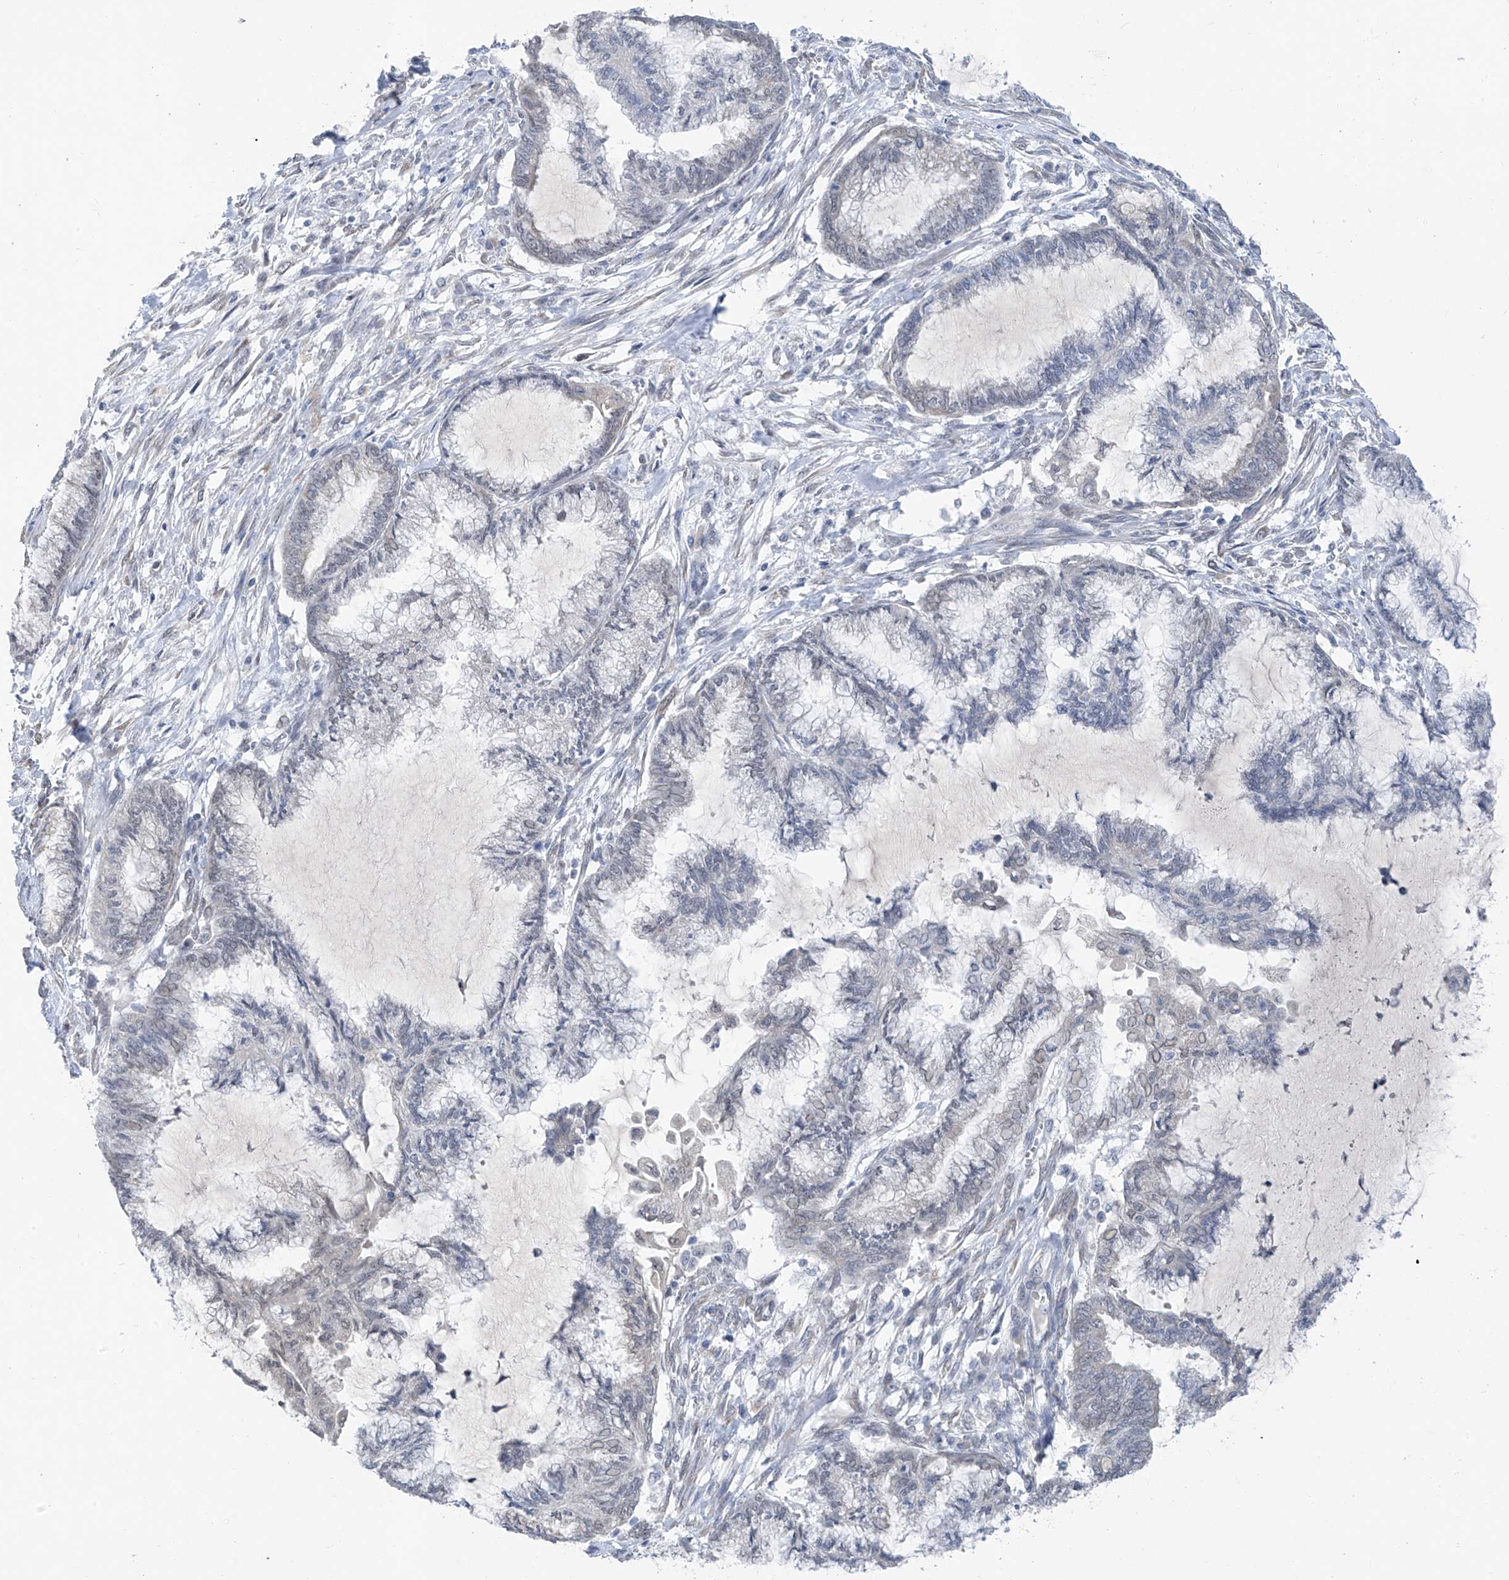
{"staining": {"intensity": "negative", "quantity": "none", "location": "none"}, "tissue": "endometrial cancer", "cell_type": "Tumor cells", "image_type": "cancer", "snomed": [{"axis": "morphology", "description": "Adenocarcinoma, NOS"}, {"axis": "topography", "description": "Endometrium"}], "caption": "Immunohistochemical staining of endometrial cancer (adenocarcinoma) displays no significant positivity in tumor cells.", "gene": "CYP4V2", "patient": {"sex": "female", "age": 86}}